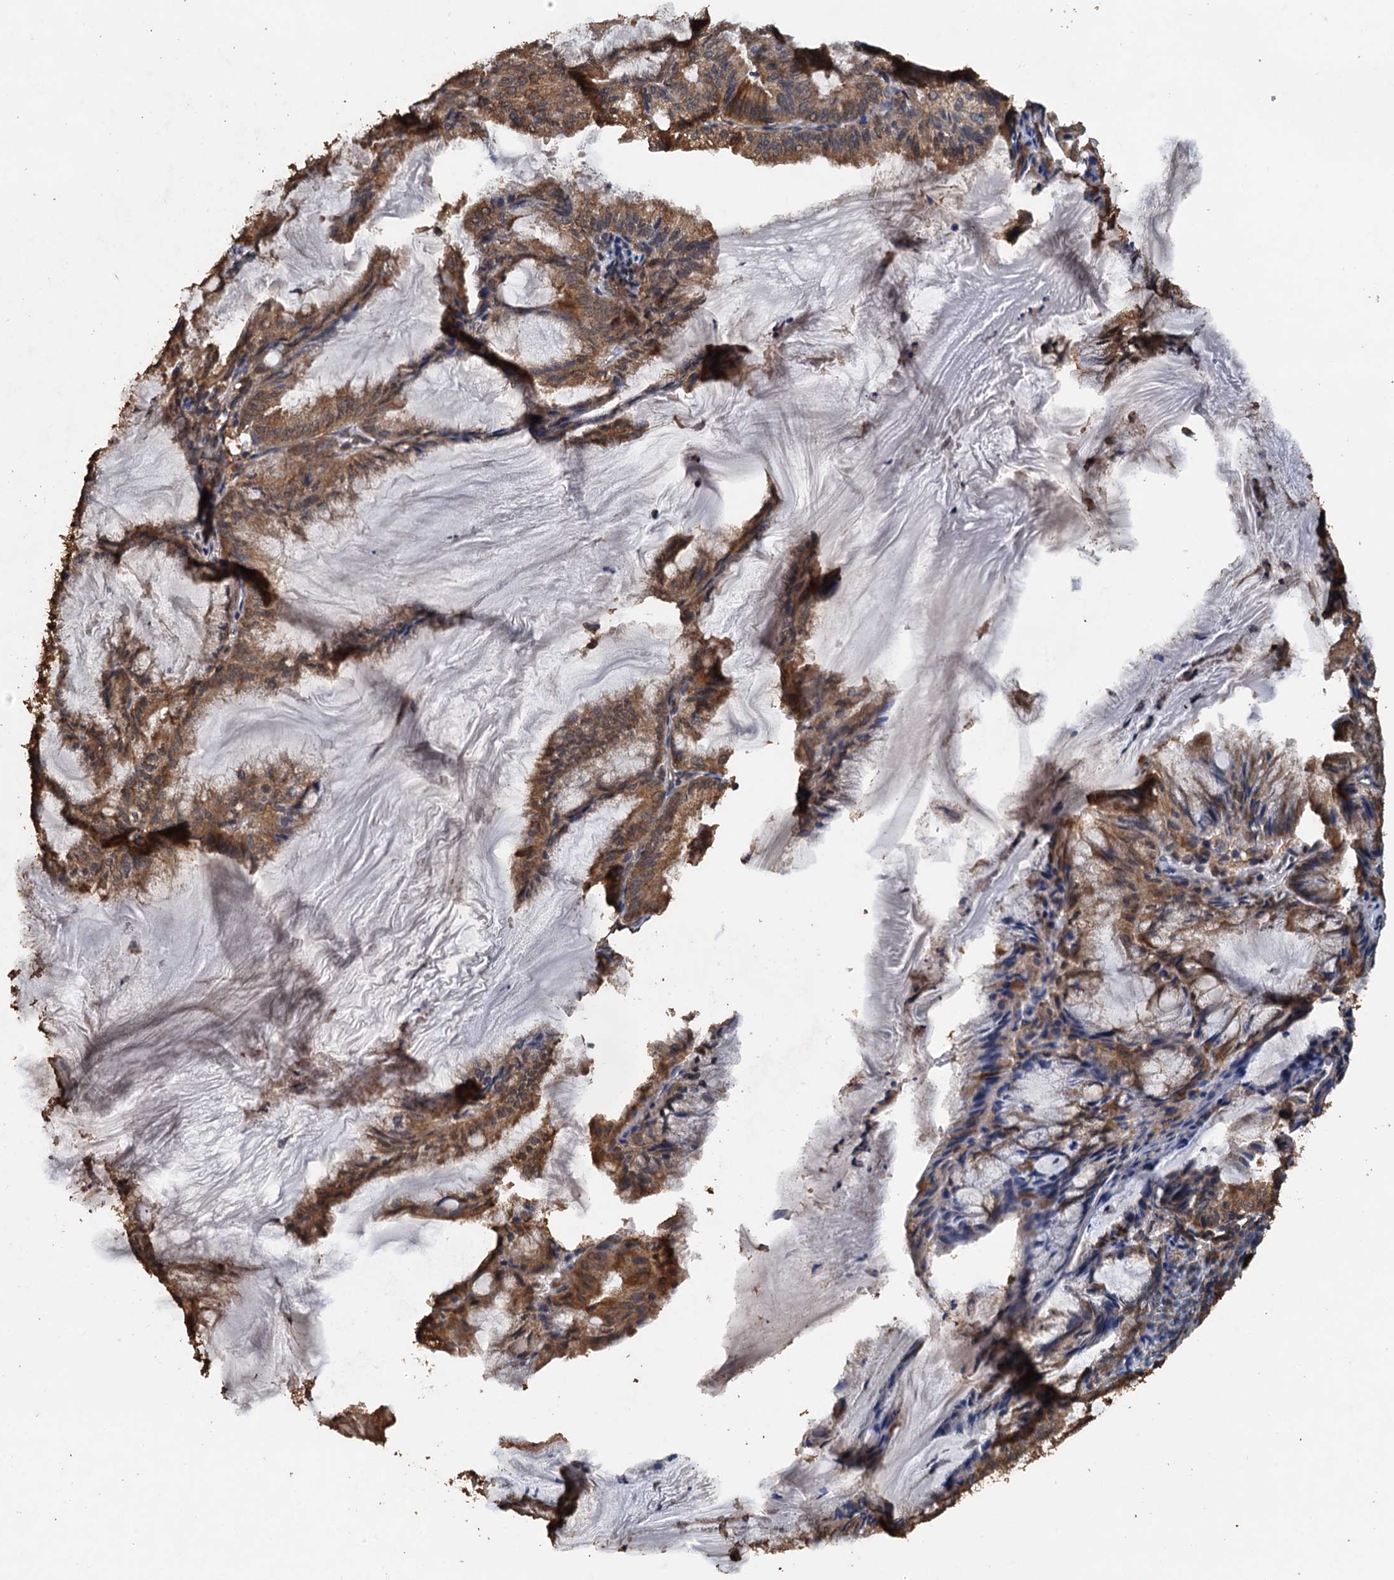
{"staining": {"intensity": "moderate", "quantity": ">75%", "location": "cytoplasmic/membranous"}, "tissue": "endometrial cancer", "cell_type": "Tumor cells", "image_type": "cancer", "snomed": [{"axis": "morphology", "description": "Adenocarcinoma, NOS"}, {"axis": "topography", "description": "Endometrium"}], "caption": "DAB immunohistochemical staining of adenocarcinoma (endometrial) displays moderate cytoplasmic/membranous protein expression in approximately >75% of tumor cells.", "gene": "PSMD9", "patient": {"sex": "female", "age": 86}}